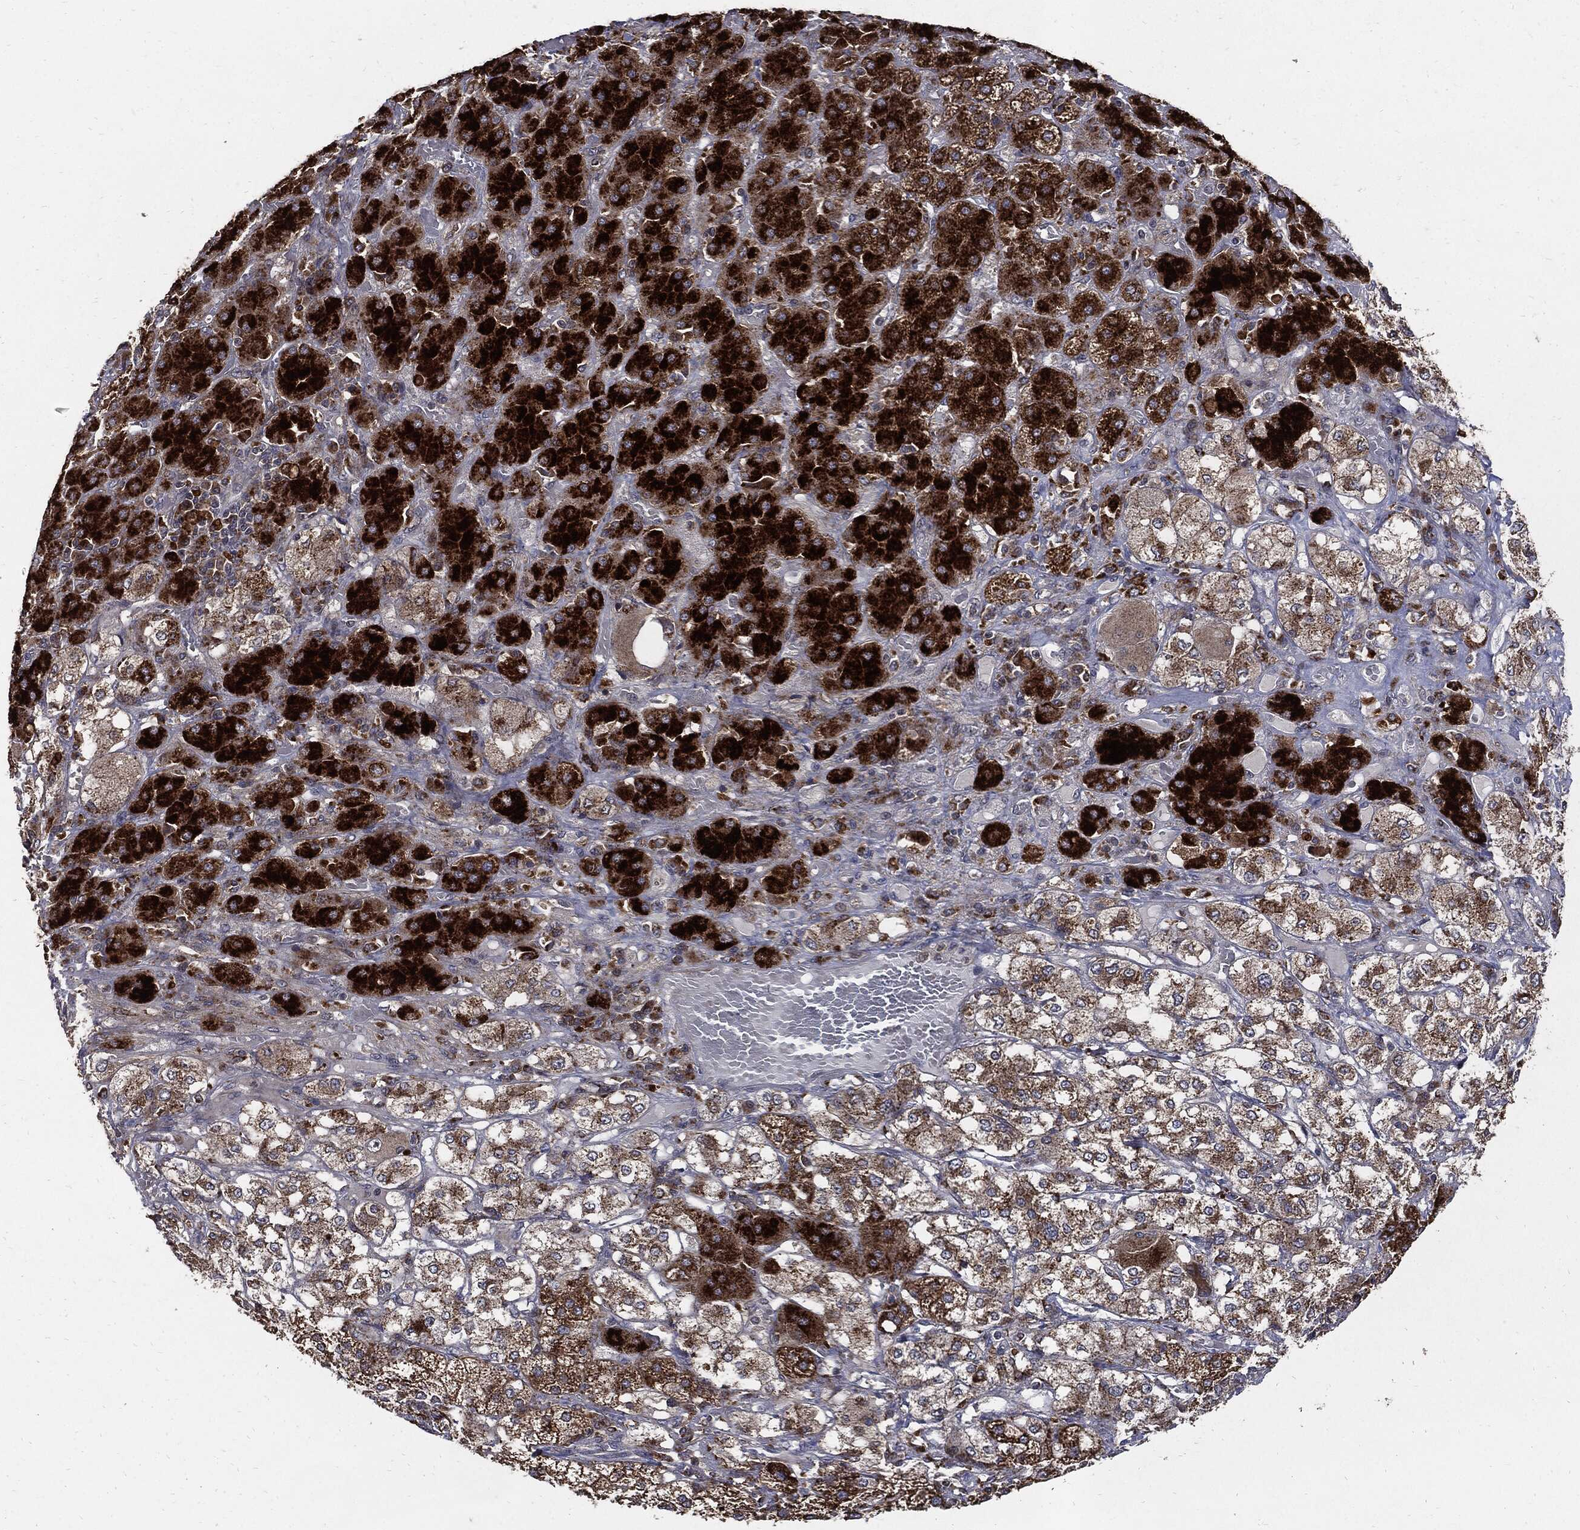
{"staining": {"intensity": "strong", "quantity": ">75%", "location": "cytoplasmic/membranous"}, "tissue": "adrenal gland", "cell_type": "Glandular cells", "image_type": "normal", "snomed": [{"axis": "morphology", "description": "Normal tissue, NOS"}, {"axis": "topography", "description": "Adrenal gland"}], "caption": "A micrograph of adrenal gland stained for a protein displays strong cytoplasmic/membranous brown staining in glandular cells. (DAB (3,3'-diaminobenzidine) = brown stain, brightfield microscopy at high magnification).", "gene": "SLC31A2", "patient": {"sex": "male", "age": 70}}